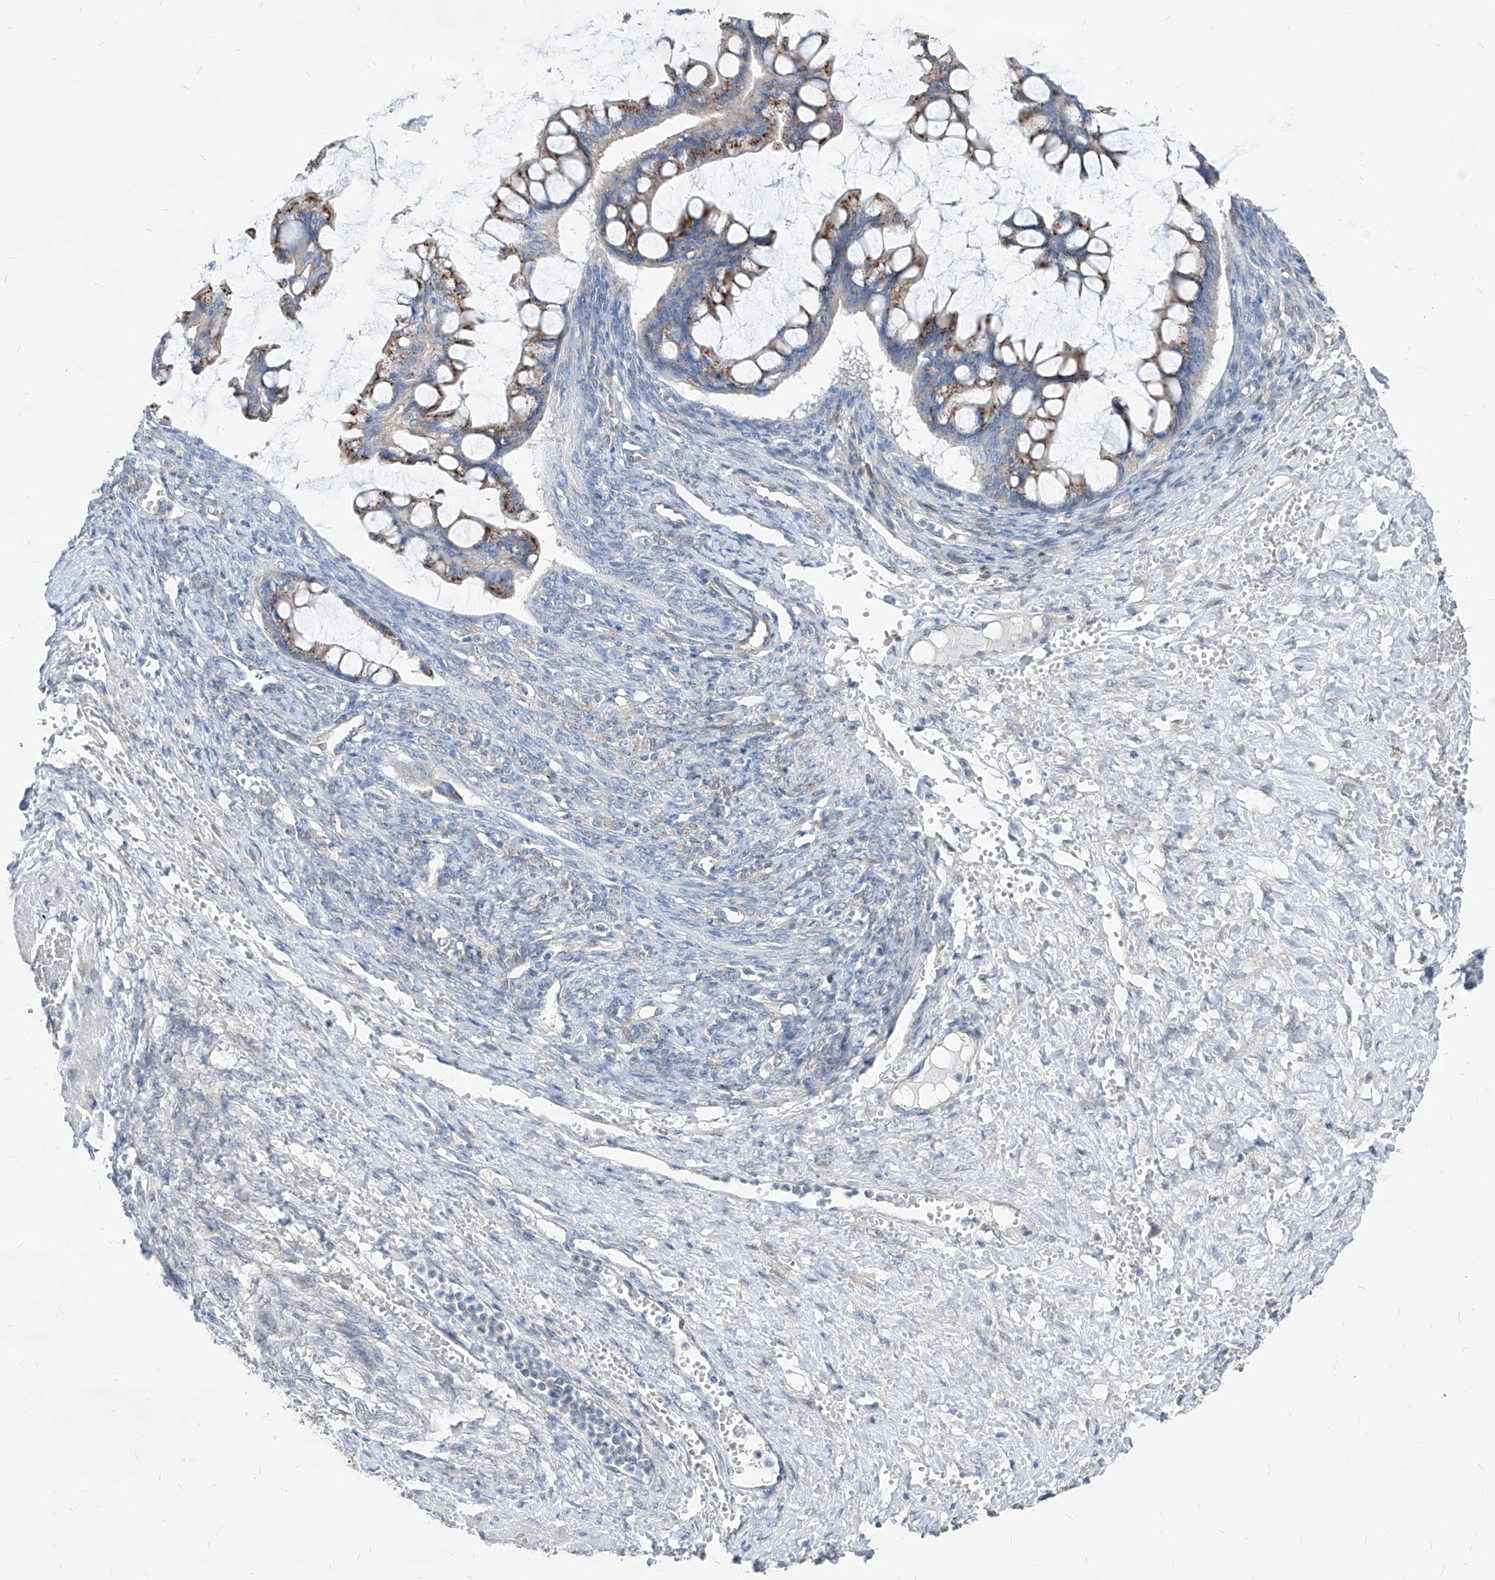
{"staining": {"intensity": "moderate", "quantity": ">75%", "location": "cytoplasmic/membranous"}, "tissue": "ovarian cancer", "cell_type": "Tumor cells", "image_type": "cancer", "snomed": [{"axis": "morphology", "description": "Cystadenocarcinoma, mucinous, NOS"}, {"axis": "topography", "description": "Ovary"}], "caption": "A high-resolution image shows immunohistochemistry (IHC) staining of ovarian cancer, which displays moderate cytoplasmic/membranous staining in about >75% of tumor cells.", "gene": "AGPS", "patient": {"sex": "female", "age": 73}}